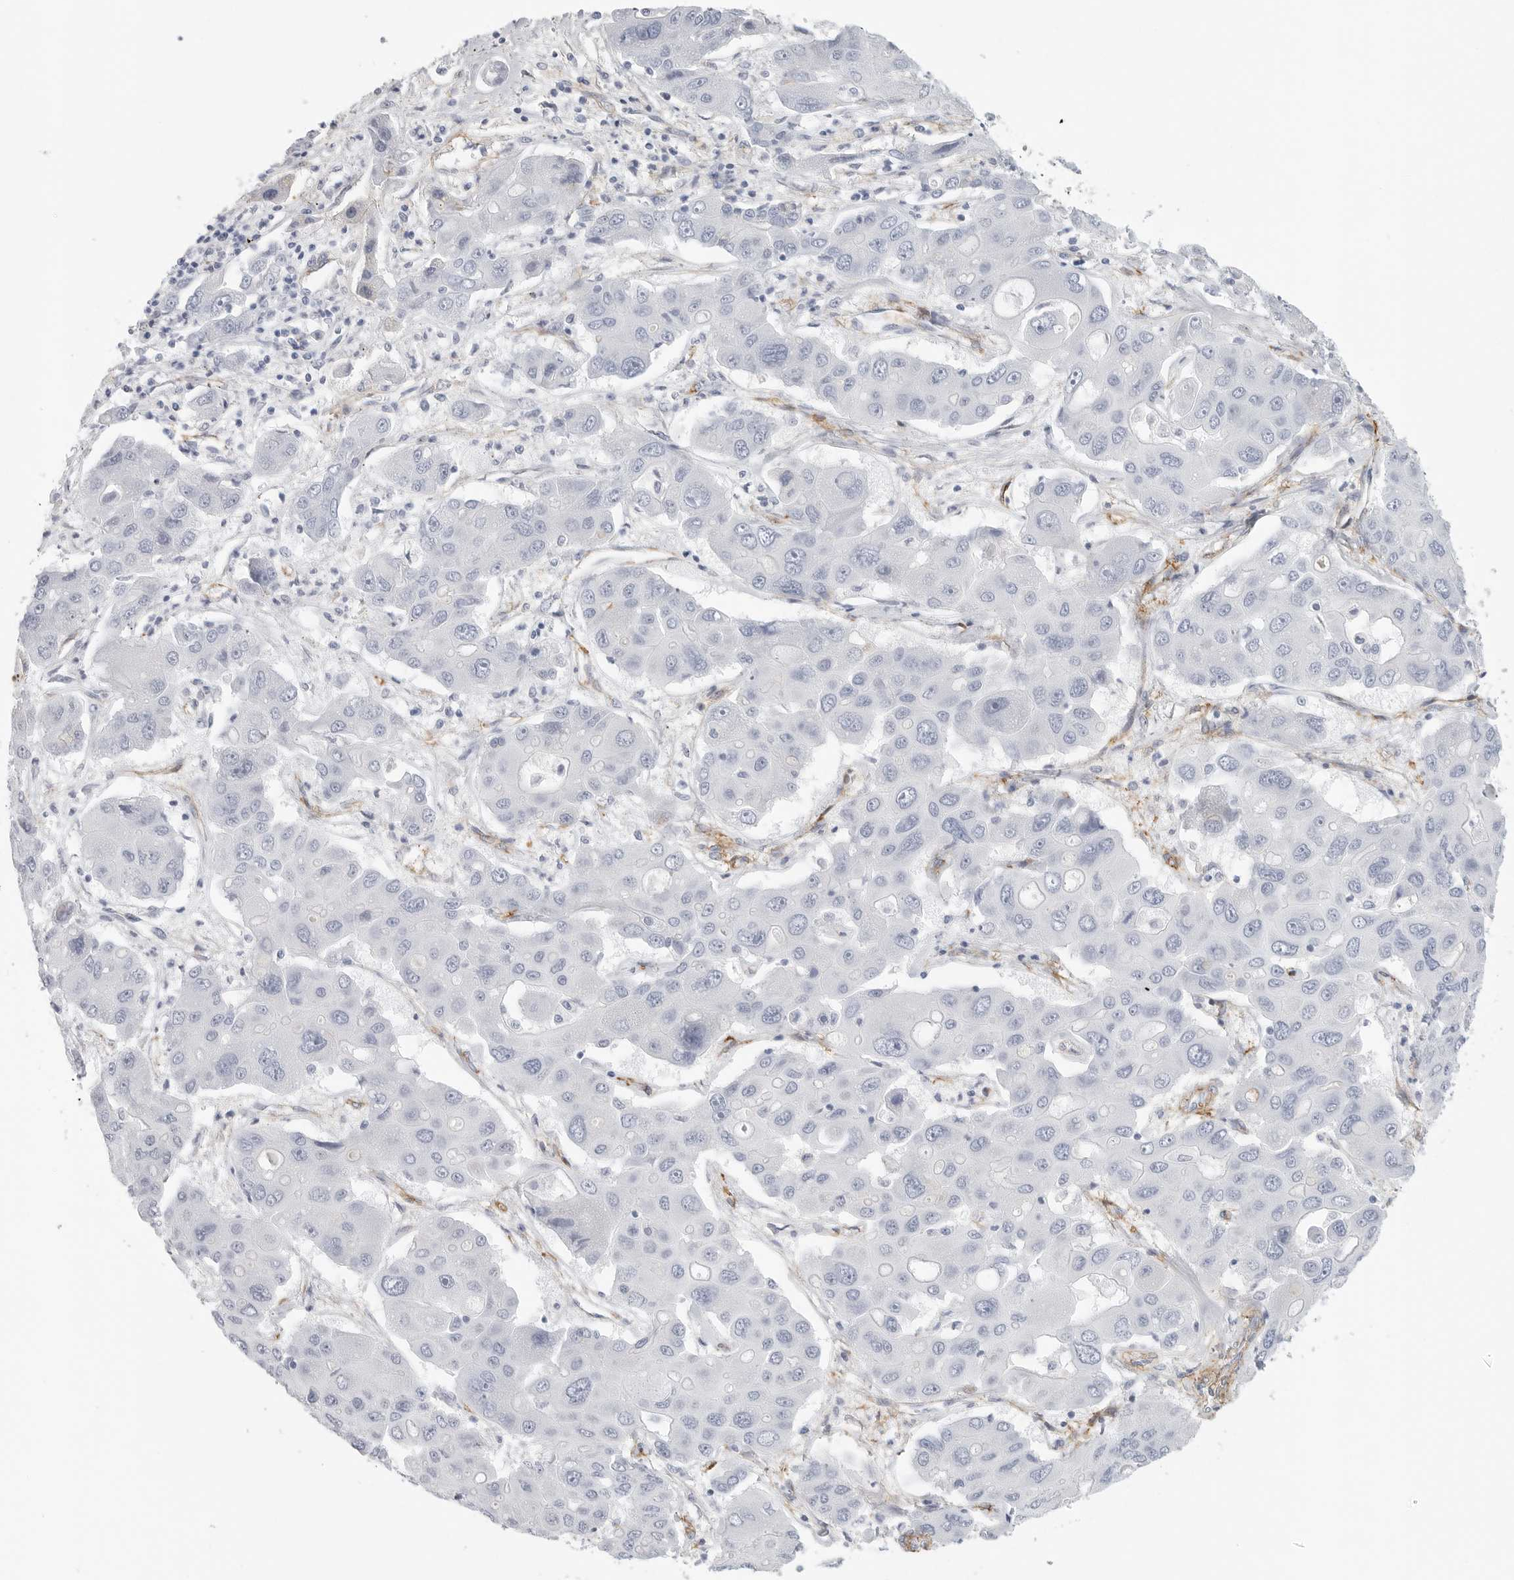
{"staining": {"intensity": "negative", "quantity": "none", "location": "none"}, "tissue": "liver cancer", "cell_type": "Tumor cells", "image_type": "cancer", "snomed": [{"axis": "morphology", "description": "Cholangiocarcinoma"}, {"axis": "topography", "description": "Liver"}], "caption": "Immunohistochemistry (IHC) of liver cholangiocarcinoma exhibits no positivity in tumor cells. (DAB immunohistochemistry with hematoxylin counter stain).", "gene": "TNR", "patient": {"sex": "male", "age": 67}}